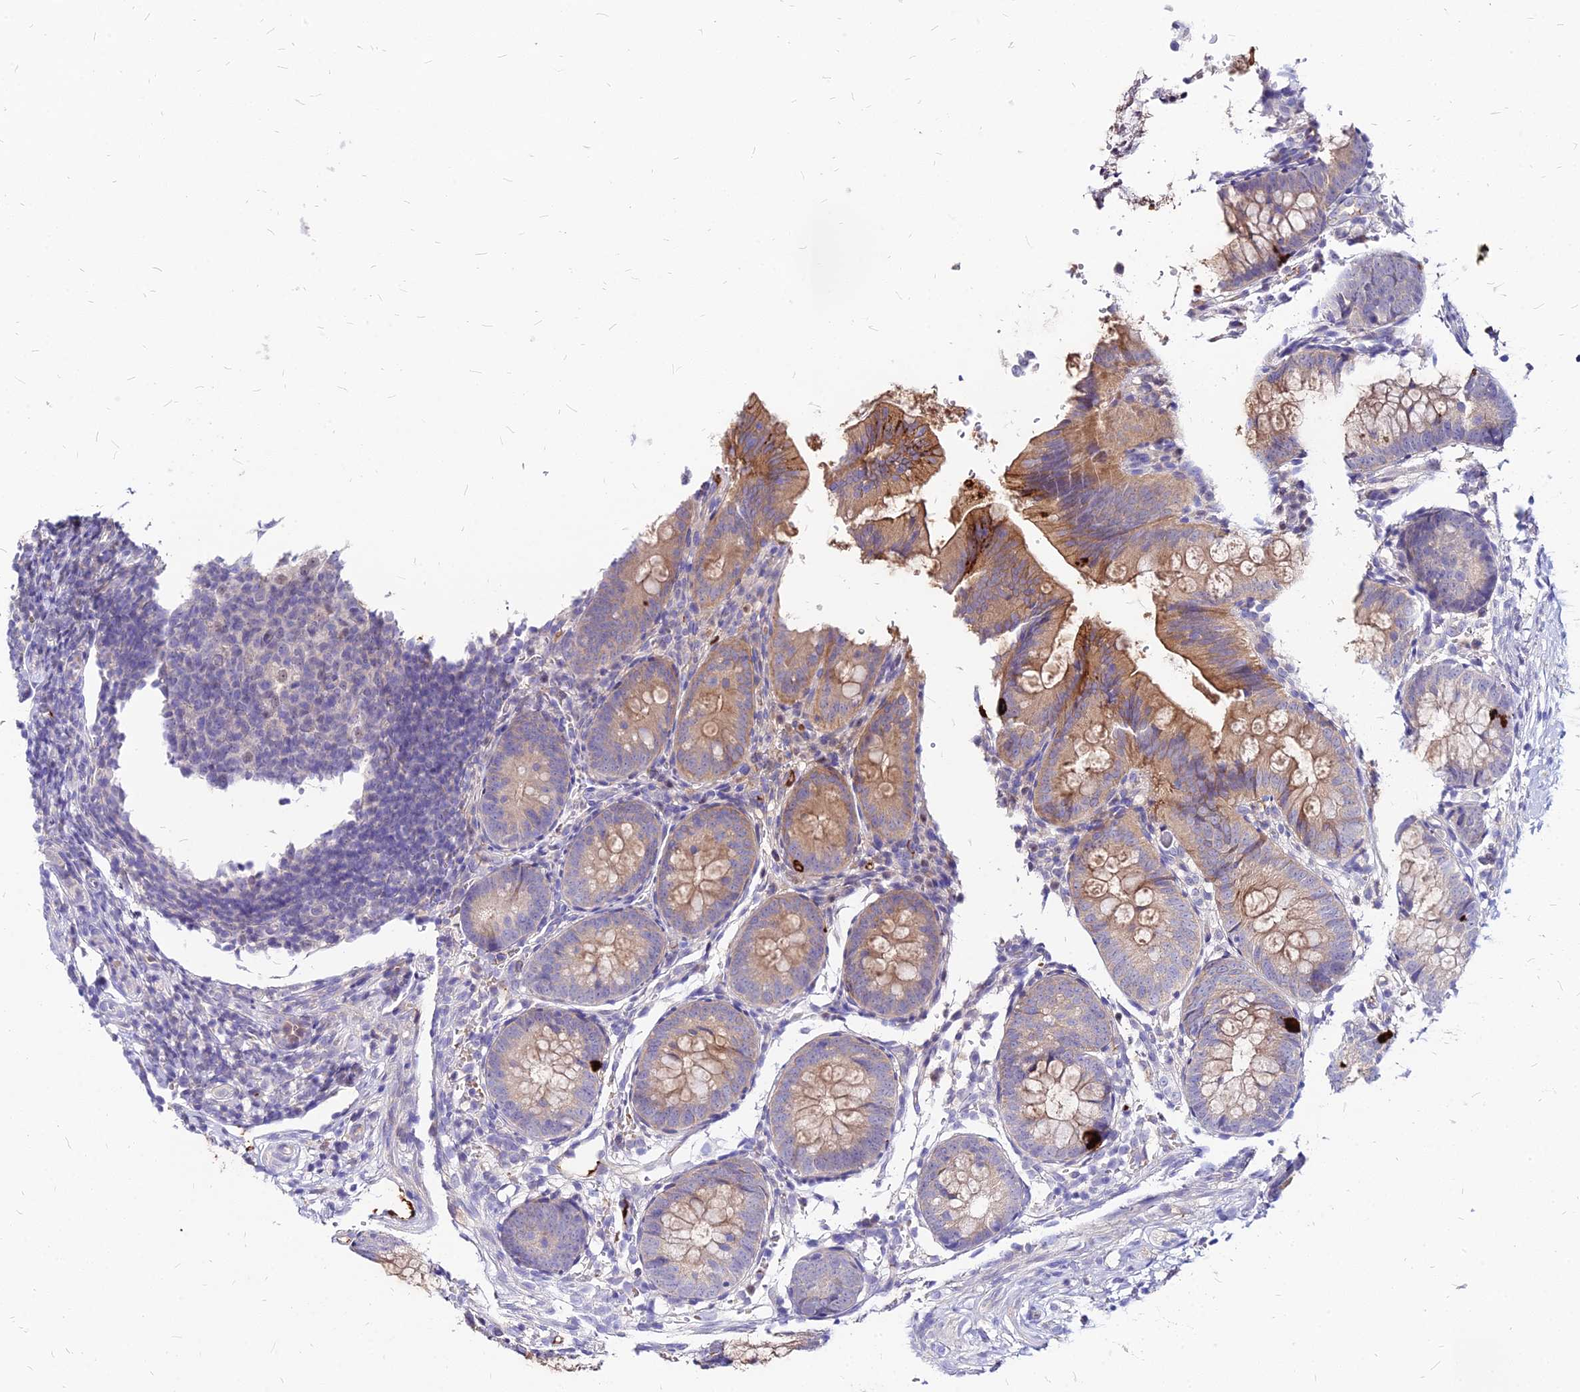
{"staining": {"intensity": "moderate", "quantity": ">75%", "location": "cytoplasmic/membranous"}, "tissue": "appendix", "cell_type": "Glandular cells", "image_type": "normal", "snomed": [{"axis": "morphology", "description": "Normal tissue, NOS"}, {"axis": "topography", "description": "Appendix"}], "caption": "Brown immunohistochemical staining in unremarkable appendix reveals moderate cytoplasmic/membranous positivity in about >75% of glandular cells.", "gene": "ACSM6", "patient": {"sex": "male", "age": 1}}